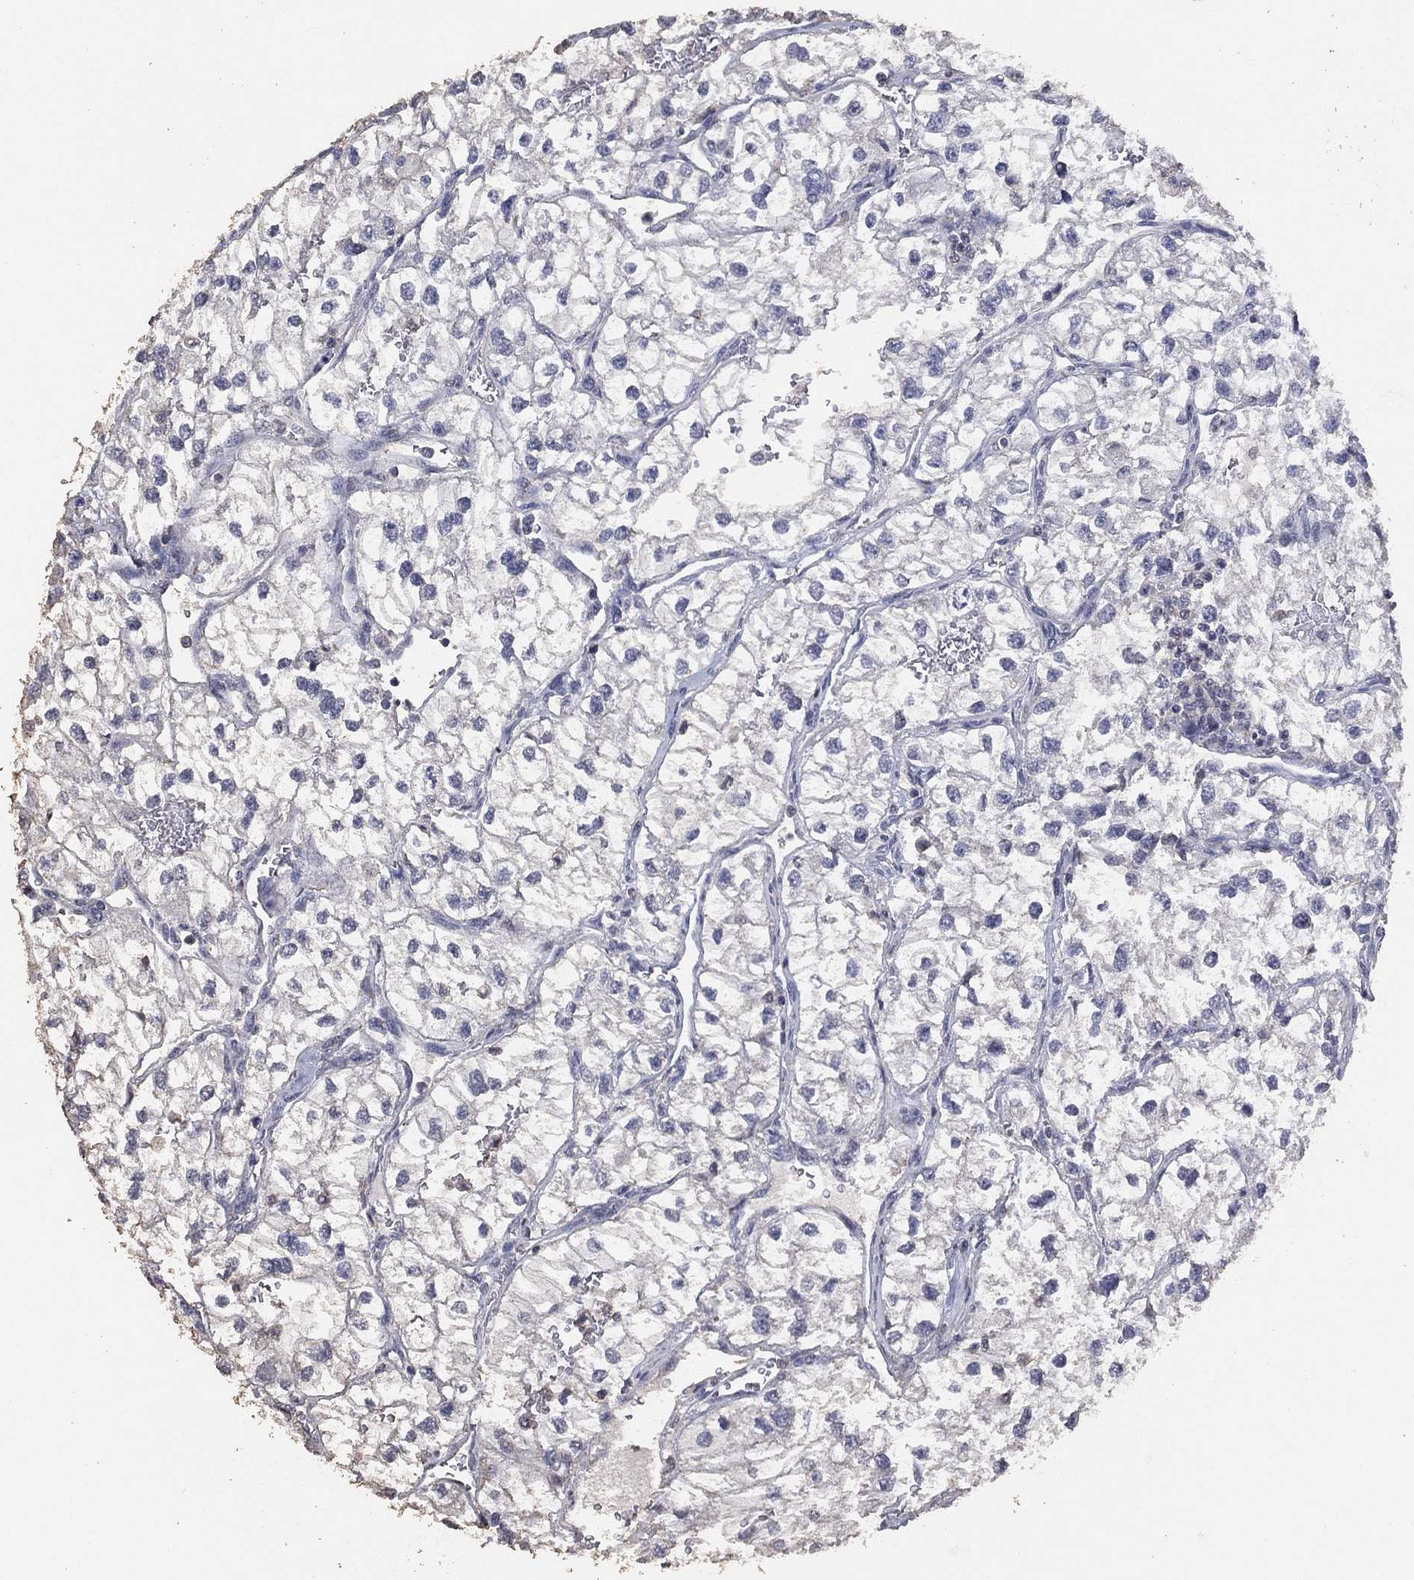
{"staining": {"intensity": "negative", "quantity": "none", "location": "none"}, "tissue": "renal cancer", "cell_type": "Tumor cells", "image_type": "cancer", "snomed": [{"axis": "morphology", "description": "Adenocarcinoma, NOS"}, {"axis": "topography", "description": "Kidney"}], "caption": "The micrograph displays no staining of tumor cells in renal adenocarcinoma. (Stains: DAB IHC with hematoxylin counter stain, Microscopy: brightfield microscopy at high magnification).", "gene": "ADPRHL1", "patient": {"sex": "male", "age": 59}}